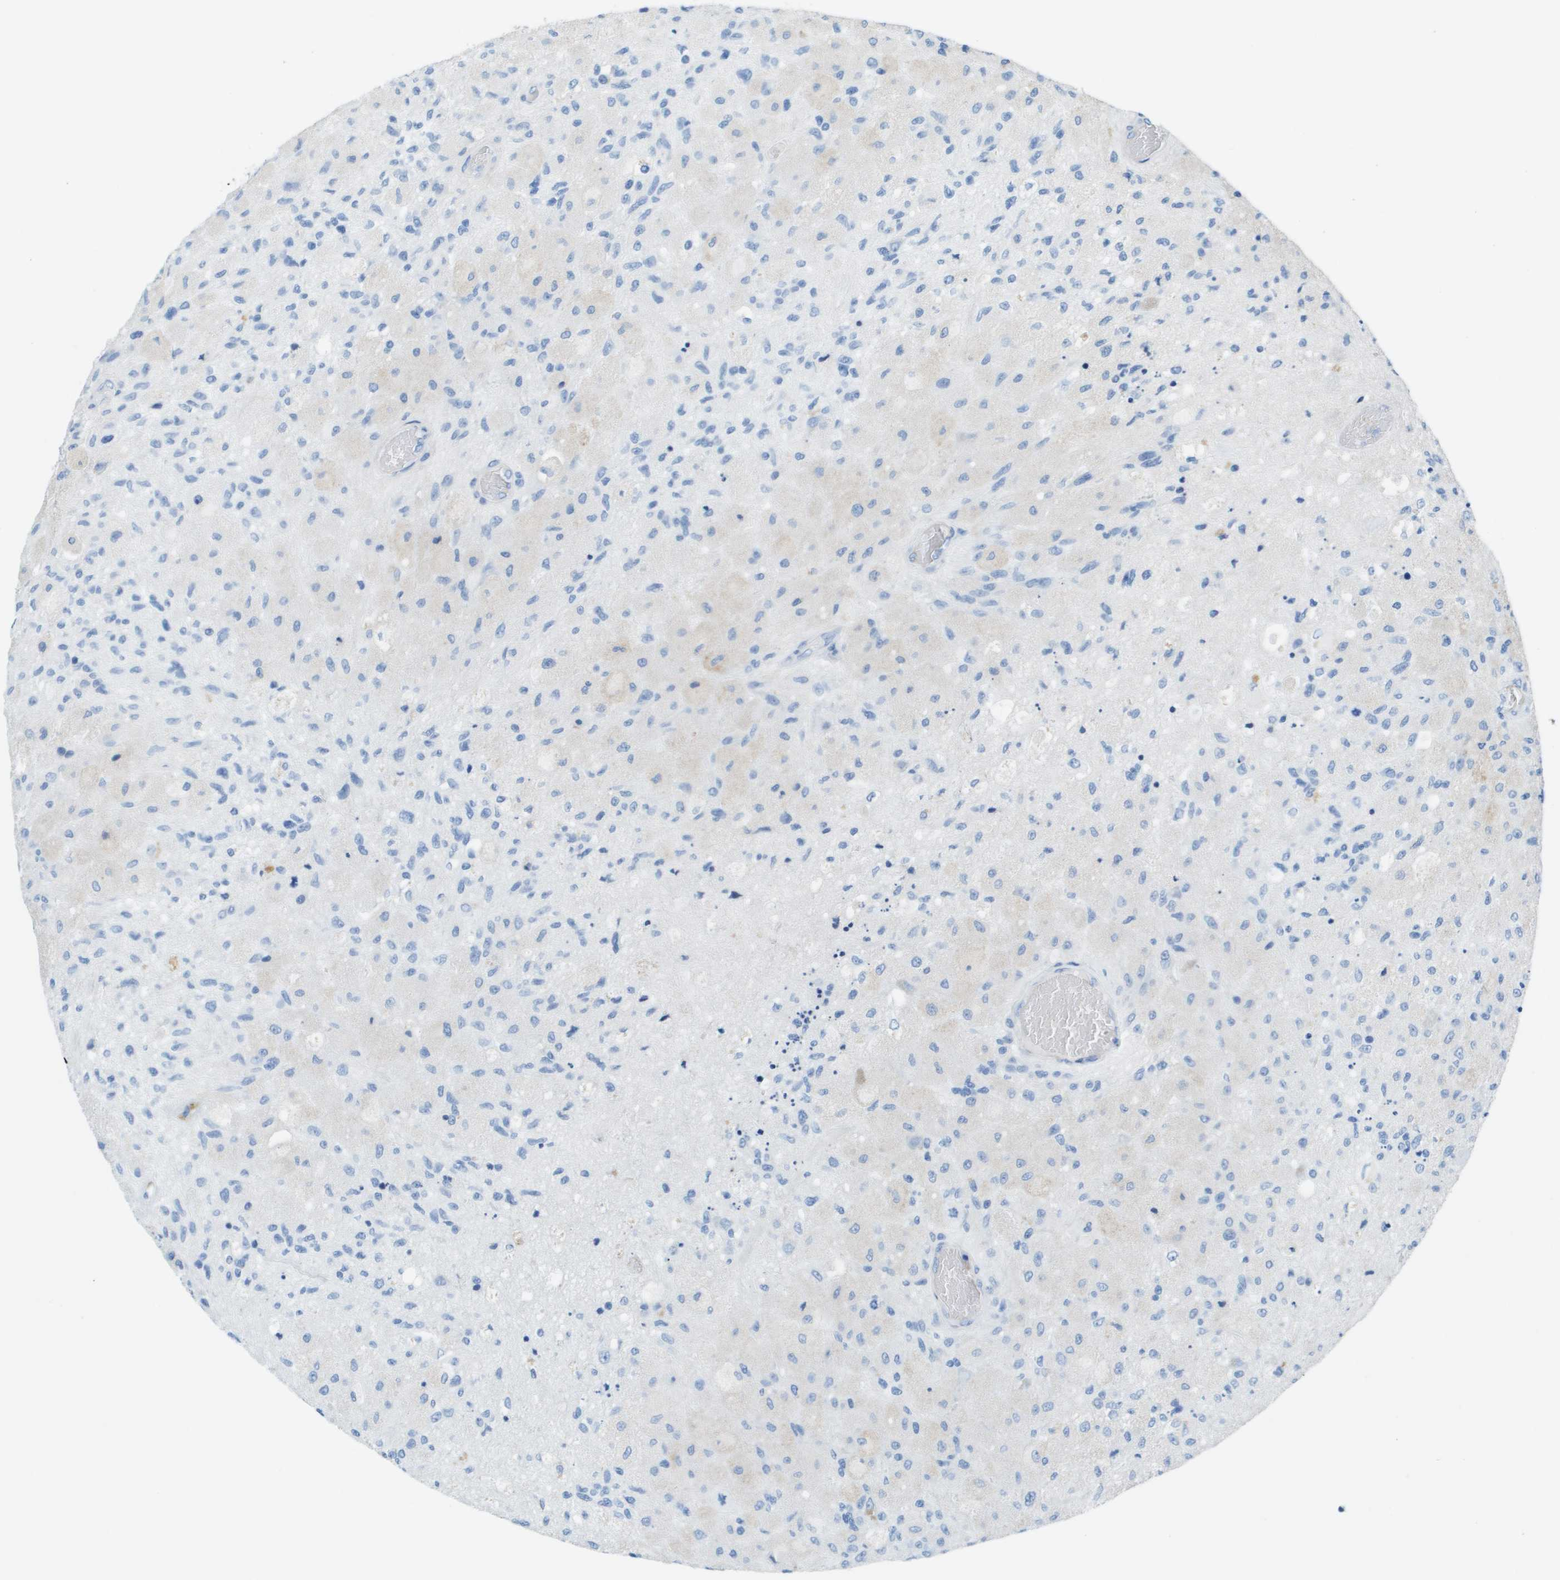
{"staining": {"intensity": "negative", "quantity": "none", "location": "none"}, "tissue": "glioma", "cell_type": "Tumor cells", "image_type": "cancer", "snomed": [{"axis": "morphology", "description": "Normal tissue, NOS"}, {"axis": "morphology", "description": "Glioma, malignant, High grade"}, {"axis": "topography", "description": "Cerebral cortex"}], "caption": "A photomicrograph of glioma stained for a protein reveals no brown staining in tumor cells. The staining is performed using DAB brown chromogen with nuclei counter-stained in using hematoxylin.", "gene": "CD46", "patient": {"sex": "male", "age": 77}}